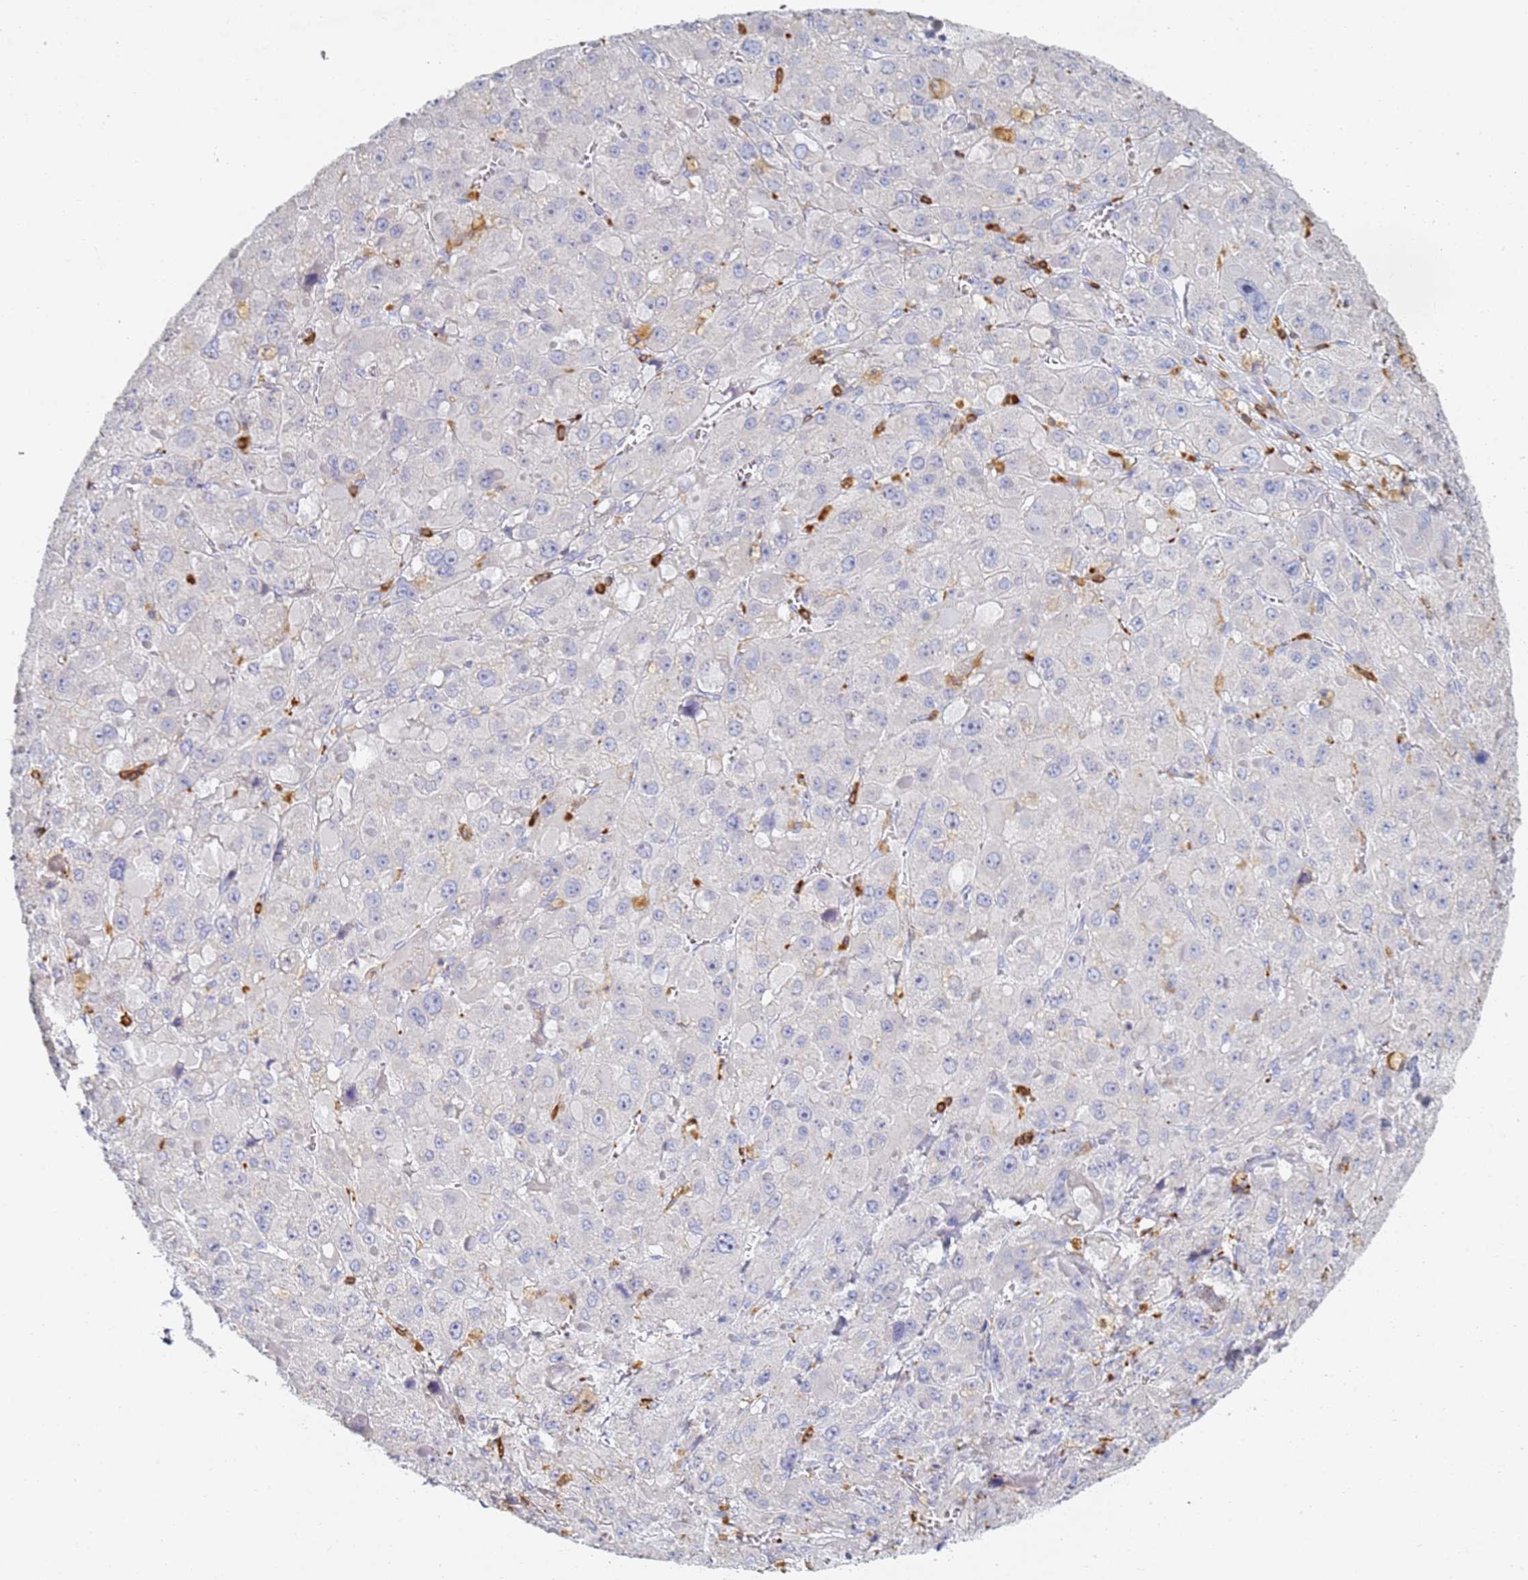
{"staining": {"intensity": "negative", "quantity": "none", "location": "none"}, "tissue": "liver cancer", "cell_type": "Tumor cells", "image_type": "cancer", "snomed": [{"axis": "morphology", "description": "Carcinoma, Hepatocellular, NOS"}, {"axis": "topography", "description": "Liver"}], "caption": "Protein analysis of liver cancer shows no significant expression in tumor cells.", "gene": "BIN2", "patient": {"sex": "female", "age": 73}}